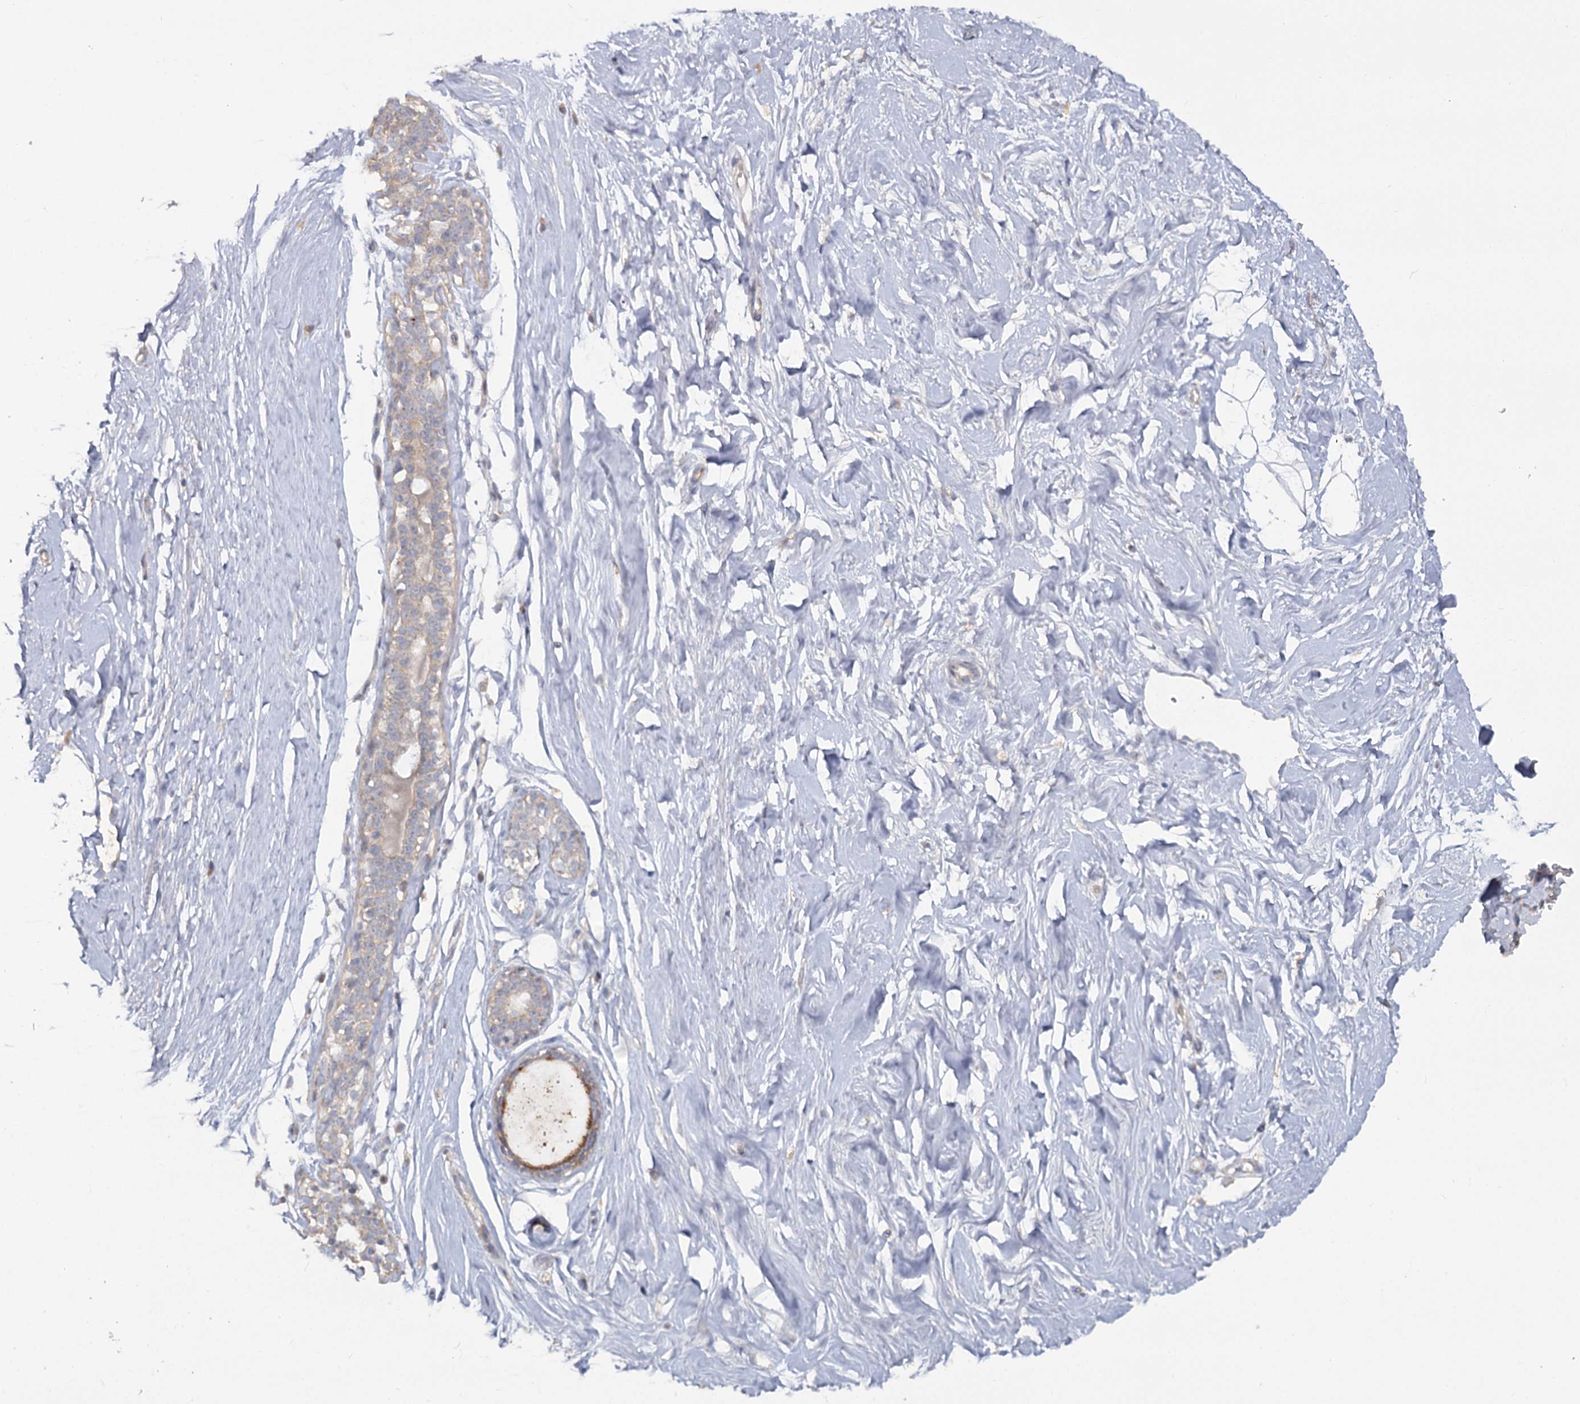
{"staining": {"intensity": "negative", "quantity": "none", "location": "none"}, "tissue": "breast", "cell_type": "Adipocytes", "image_type": "normal", "snomed": [{"axis": "morphology", "description": "Normal tissue, NOS"}, {"axis": "morphology", "description": "Adenoma, NOS"}, {"axis": "topography", "description": "Breast"}], "caption": "Immunohistochemistry of normal breast exhibits no positivity in adipocytes.", "gene": "ANGPTL5", "patient": {"sex": "female", "age": 23}}